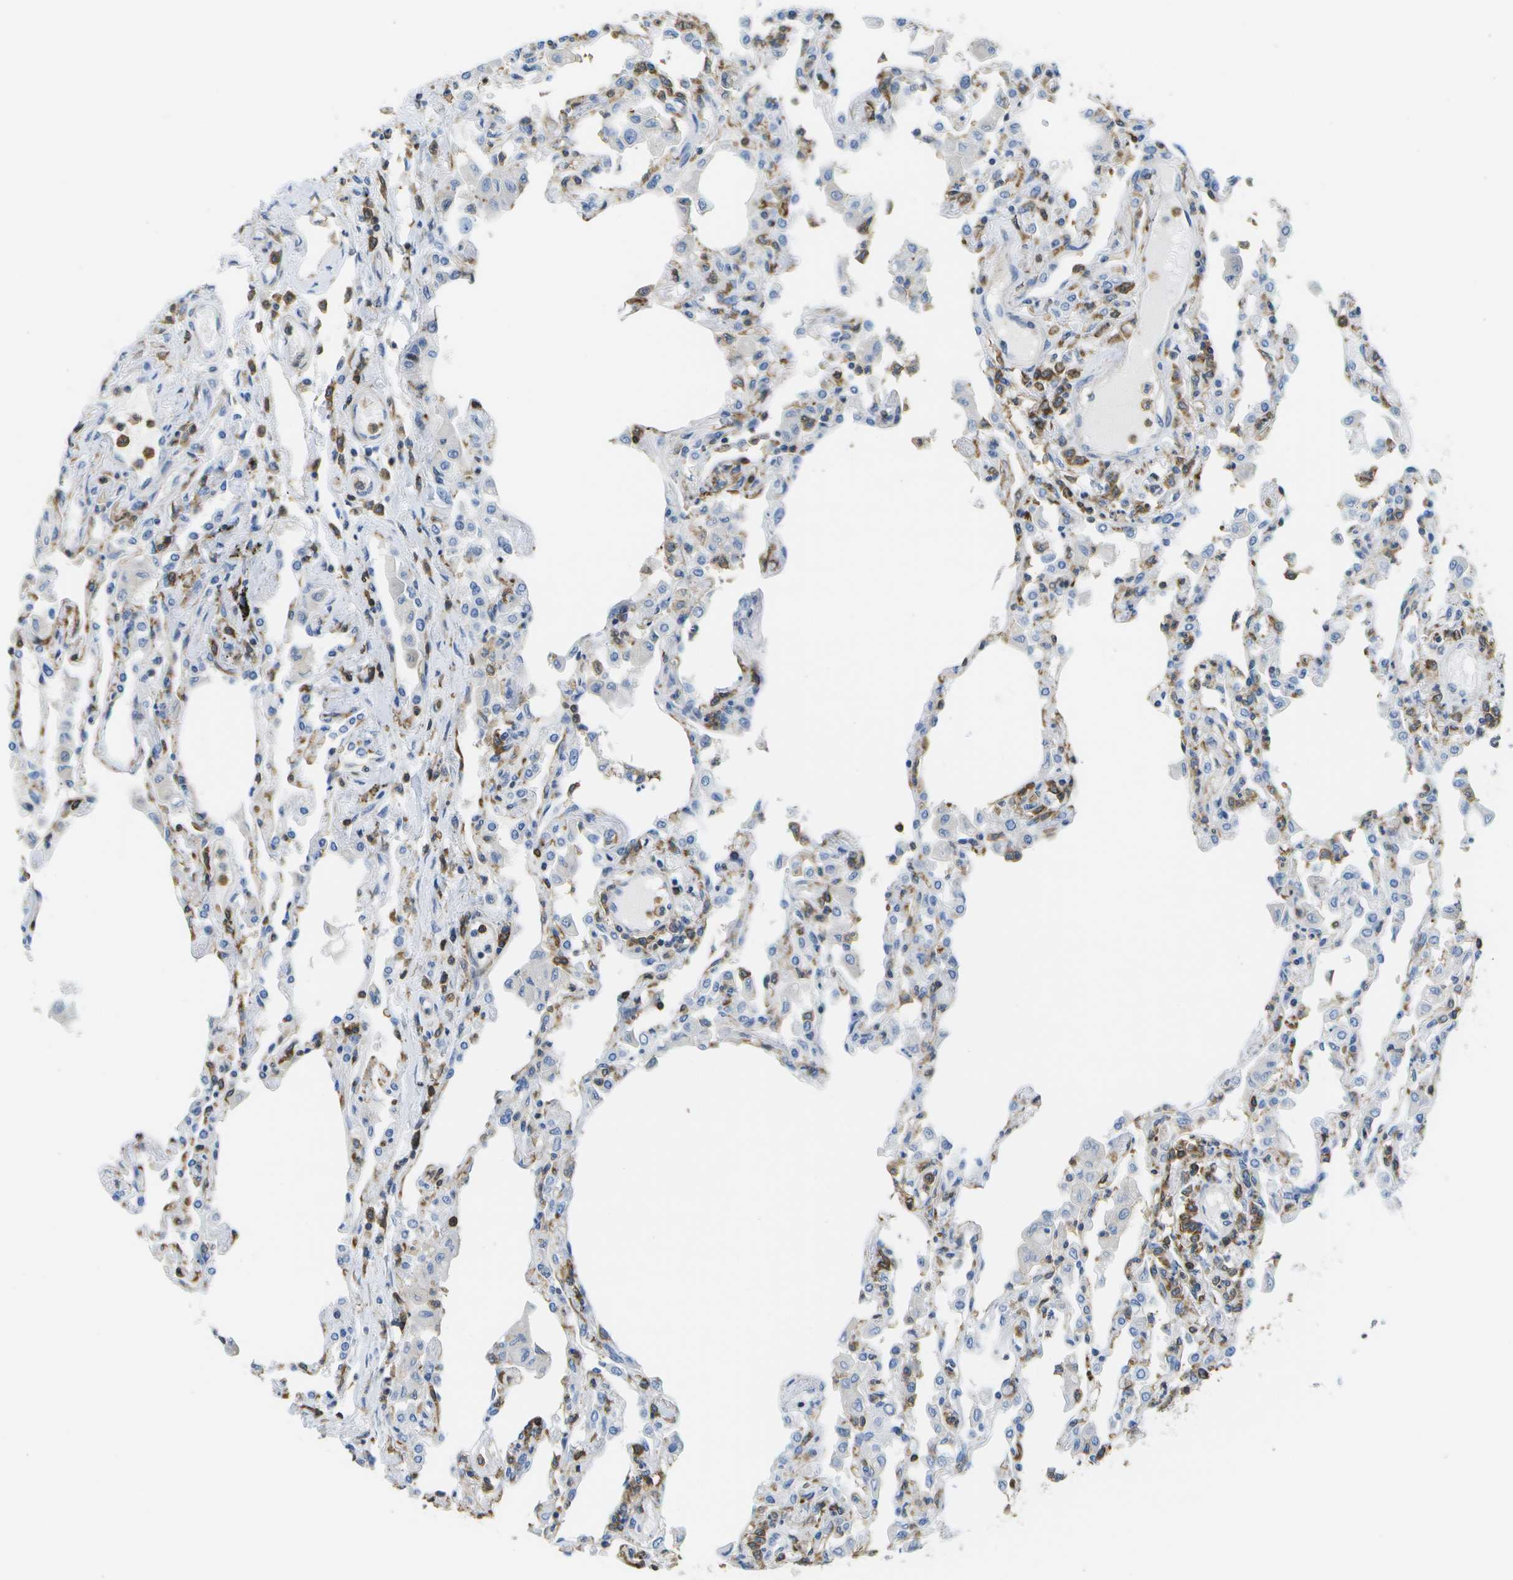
{"staining": {"intensity": "negative", "quantity": "none", "location": "none"}, "tissue": "lung", "cell_type": "Alveolar cells", "image_type": "normal", "snomed": [{"axis": "morphology", "description": "Normal tissue, NOS"}, {"axis": "topography", "description": "Bronchus"}, {"axis": "topography", "description": "Lung"}], "caption": "IHC of unremarkable human lung shows no positivity in alveolar cells.", "gene": "RCSD1", "patient": {"sex": "female", "age": 49}}